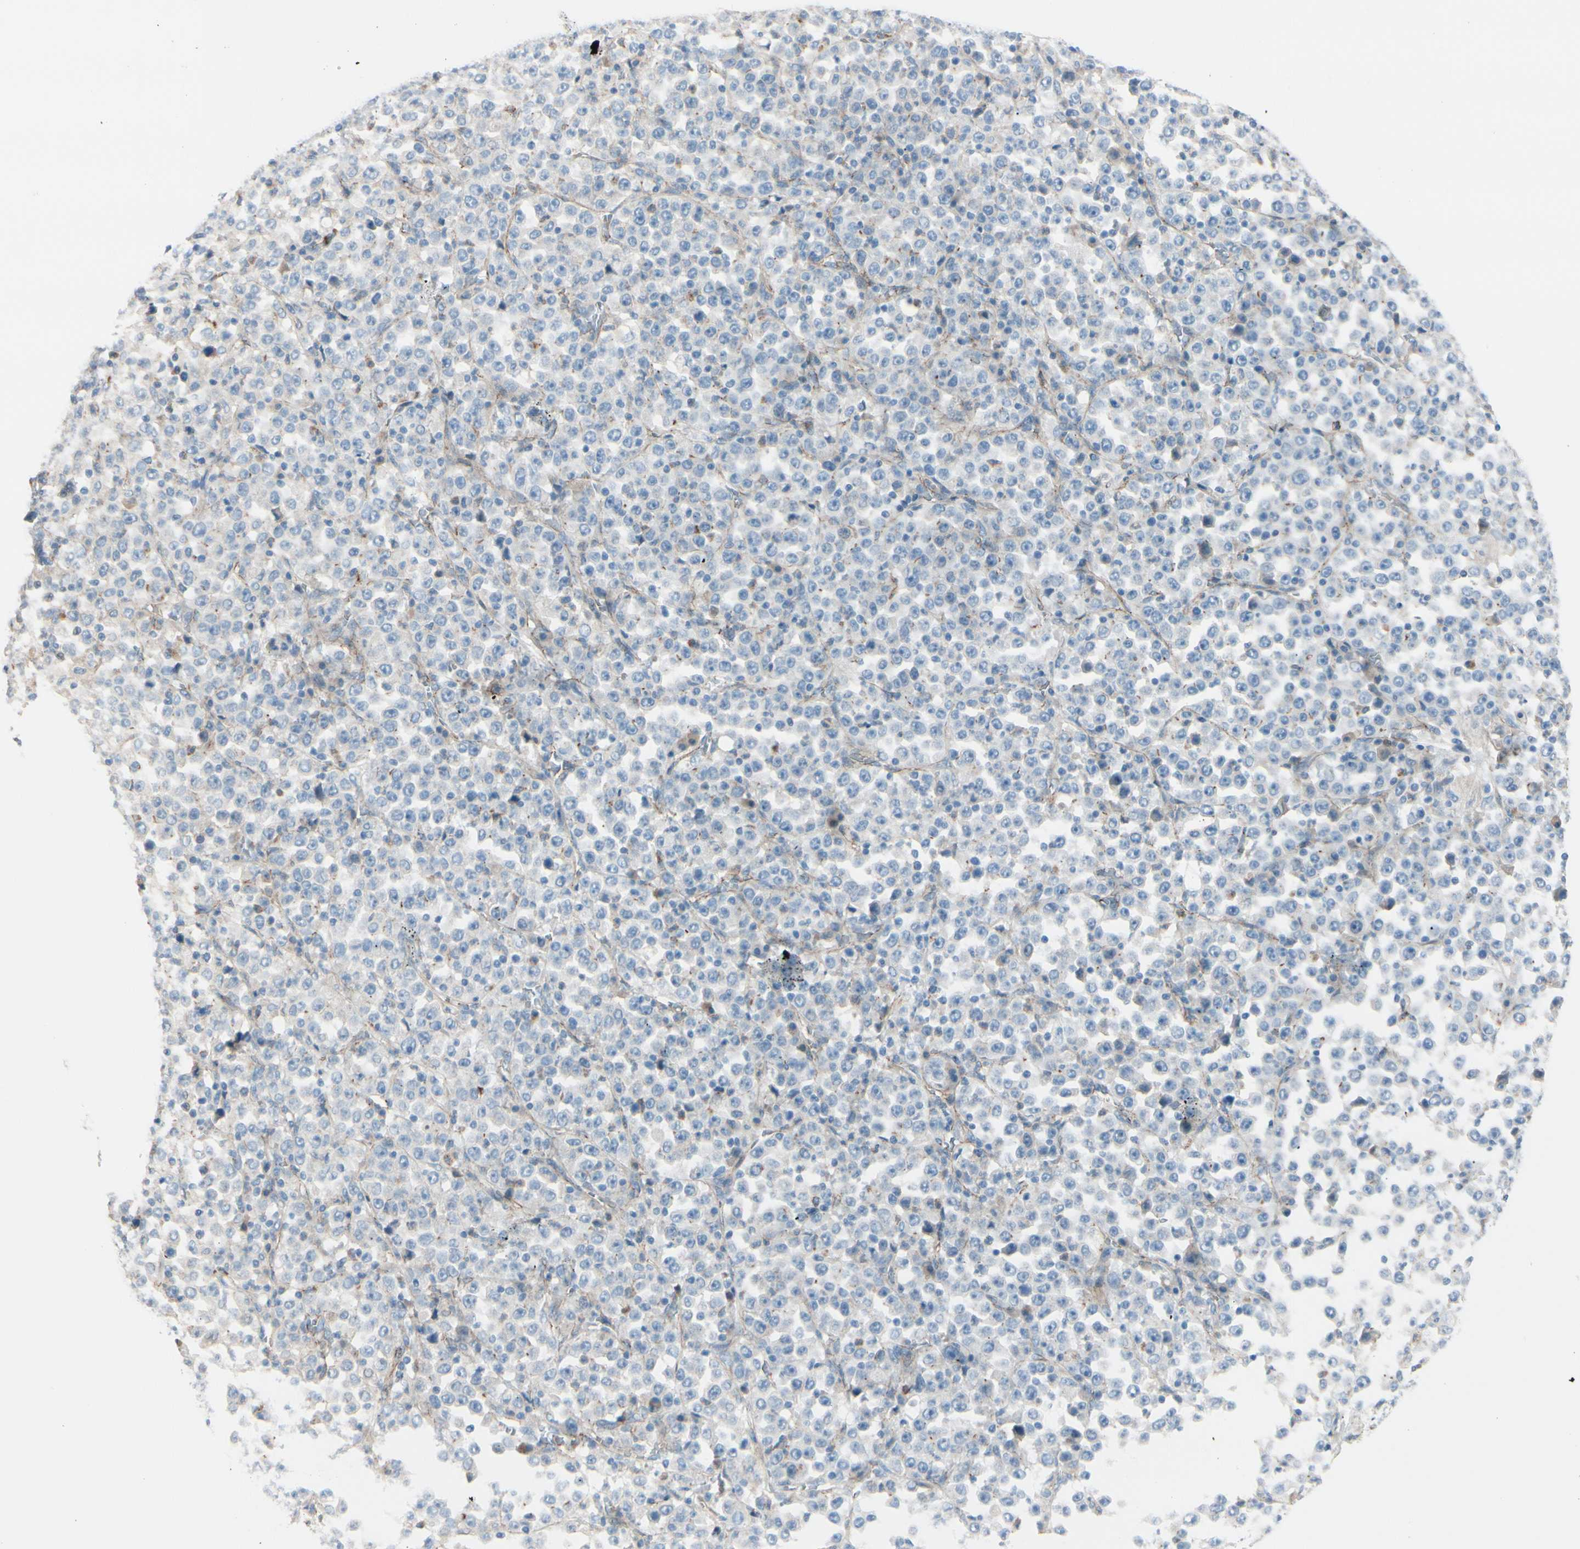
{"staining": {"intensity": "negative", "quantity": "none", "location": "none"}, "tissue": "stomach cancer", "cell_type": "Tumor cells", "image_type": "cancer", "snomed": [{"axis": "morphology", "description": "Normal tissue, NOS"}, {"axis": "morphology", "description": "Adenocarcinoma, NOS"}, {"axis": "topography", "description": "Stomach, upper"}, {"axis": "topography", "description": "Stomach"}], "caption": "An immunohistochemistry histopathology image of stomach adenocarcinoma is shown. There is no staining in tumor cells of stomach adenocarcinoma.", "gene": "TJP1", "patient": {"sex": "male", "age": 59}}